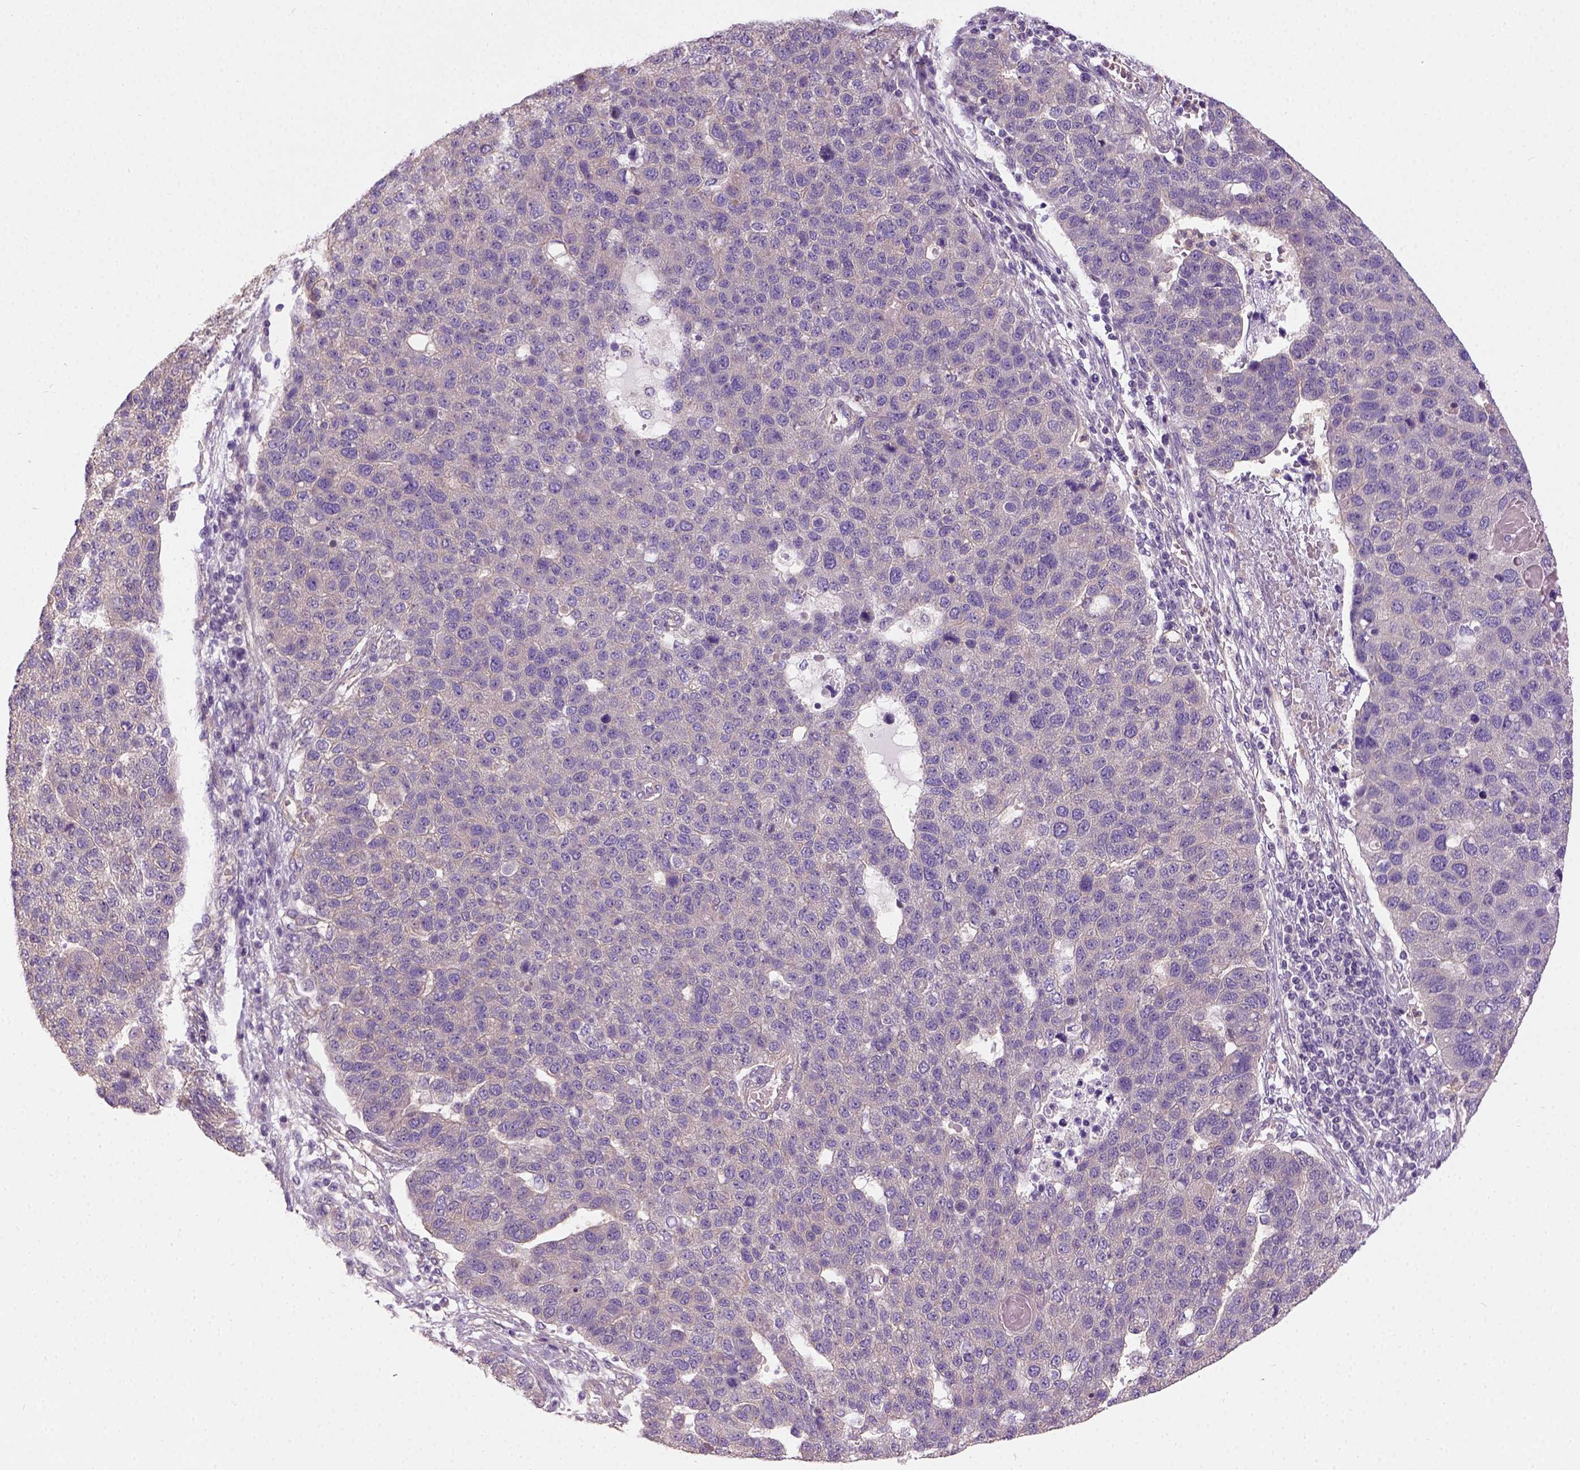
{"staining": {"intensity": "weak", "quantity": "<25%", "location": "cytoplasmic/membranous"}, "tissue": "pancreatic cancer", "cell_type": "Tumor cells", "image_type": "cancer", "snomed": [{"axis": "morphology", "description": "Adenocarcinoma, NOS"}, {"axis": "topography", "description": "Pancreas"}], "caption": "An immunohistochemistry (IHC) micrograph of adenocarcinoma (pancreatic) is shown. There is no staining in tumor cells of adenocarcinoma (pancreatic).", "gene": "CRACR2A", "patient": {"sex": "female", "age": 61}}